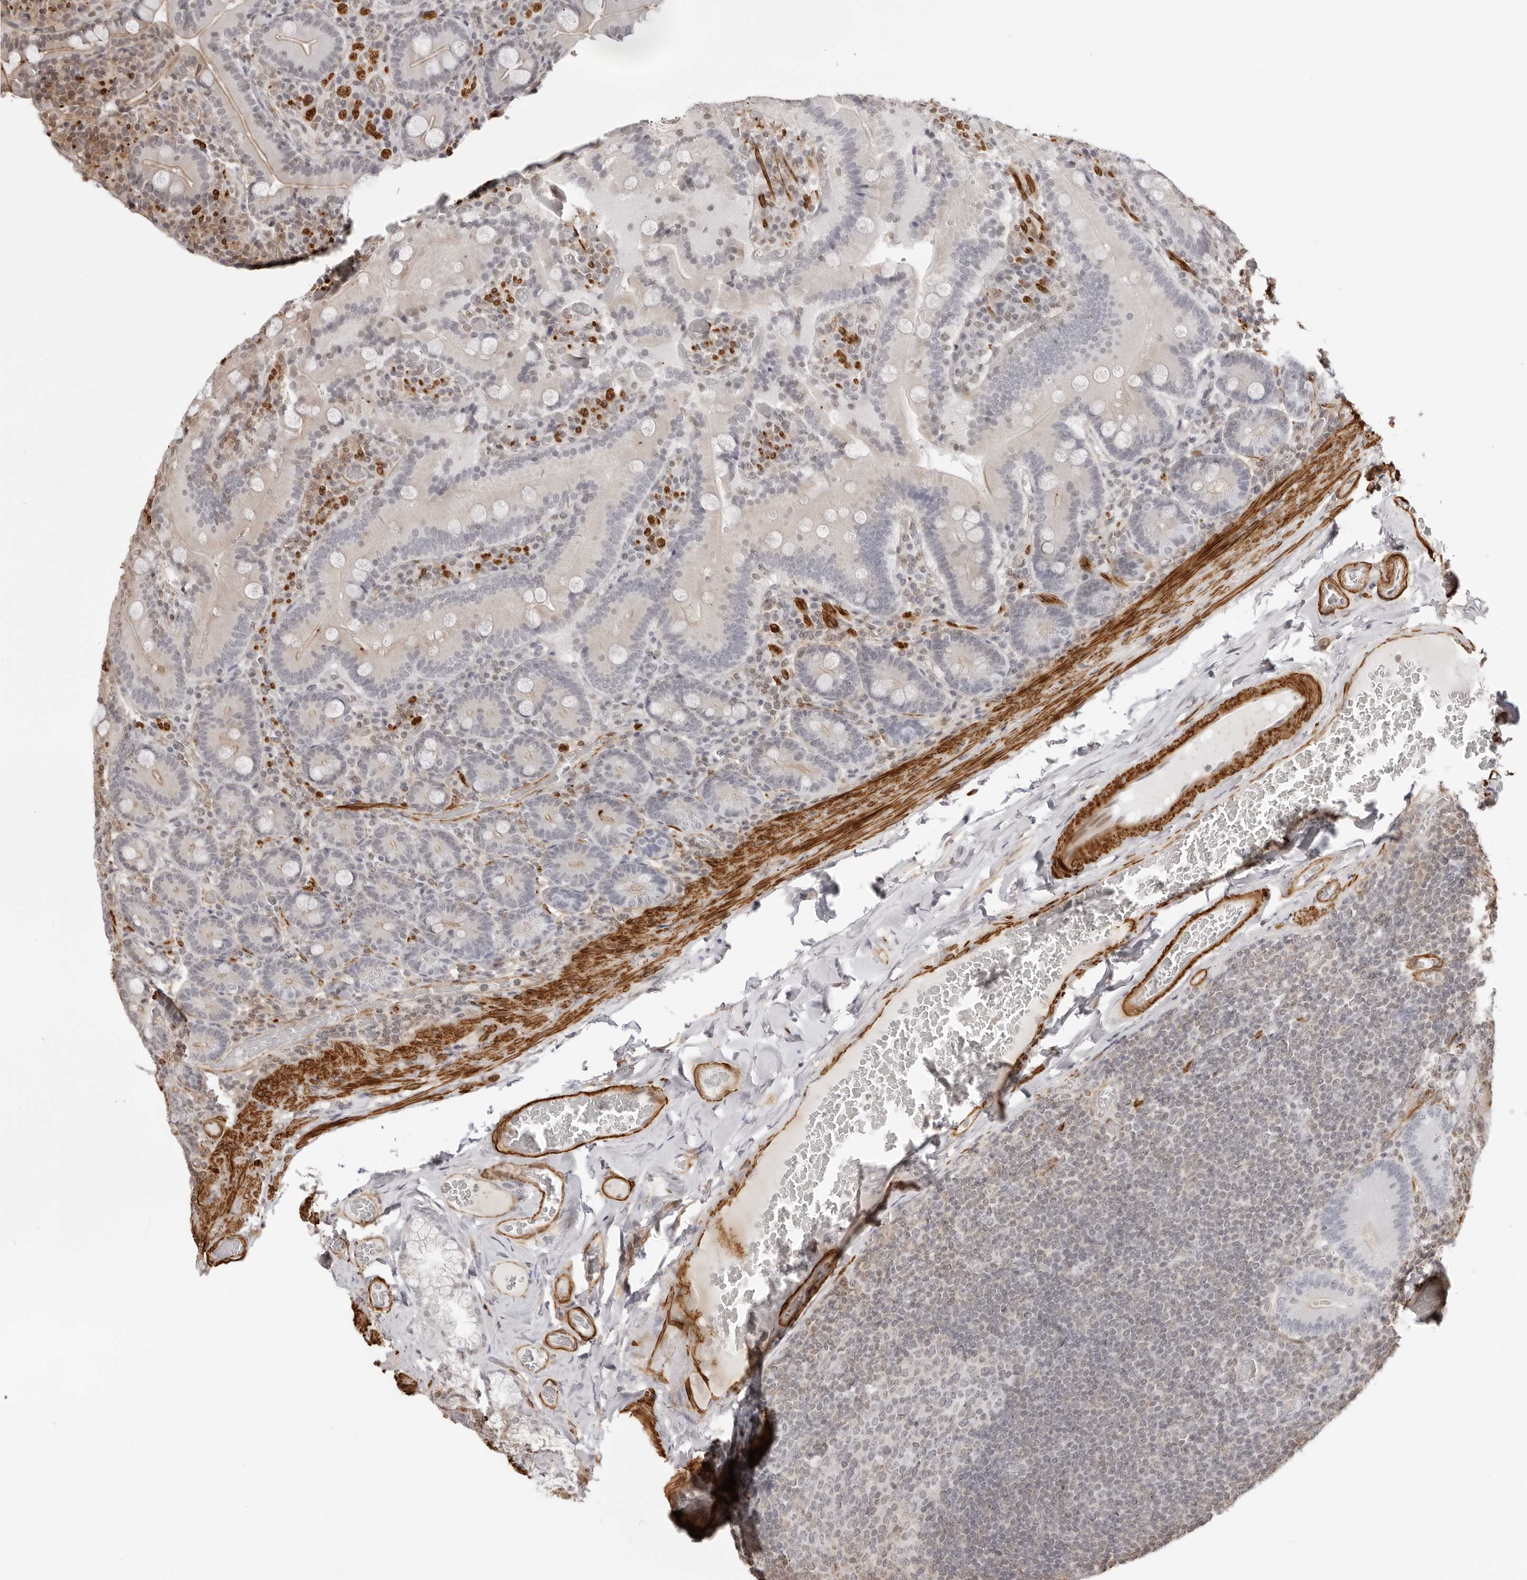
{"staining": {"intensity": "weak", "quantity": "25%-75%", "location": "cytoplasmic/membranous"}, "tissue": "duodenum", "cell_type": "Glandular cells", "image_type": "normal", "snomed": [{"axis": "morphology", "description": "Normal tissue, NOS"}, {"axis": "topography", "description": "Duodenum"}], "caption": "High-magnification brightfield microscopy of unremarkable duodenum stained with DAB (brown) and counterstained with hematoxylin (blue). glandular cells exhibit weak cytoplasmic/membranous staining is identified in approximately25%-75% of cells. Using DAB (brown) and hematoxylin (blue) stains, captured at high magnification using brightfield microscopy.", "gene": "UNK", "patient": {"sex": "female", "age": 62}}